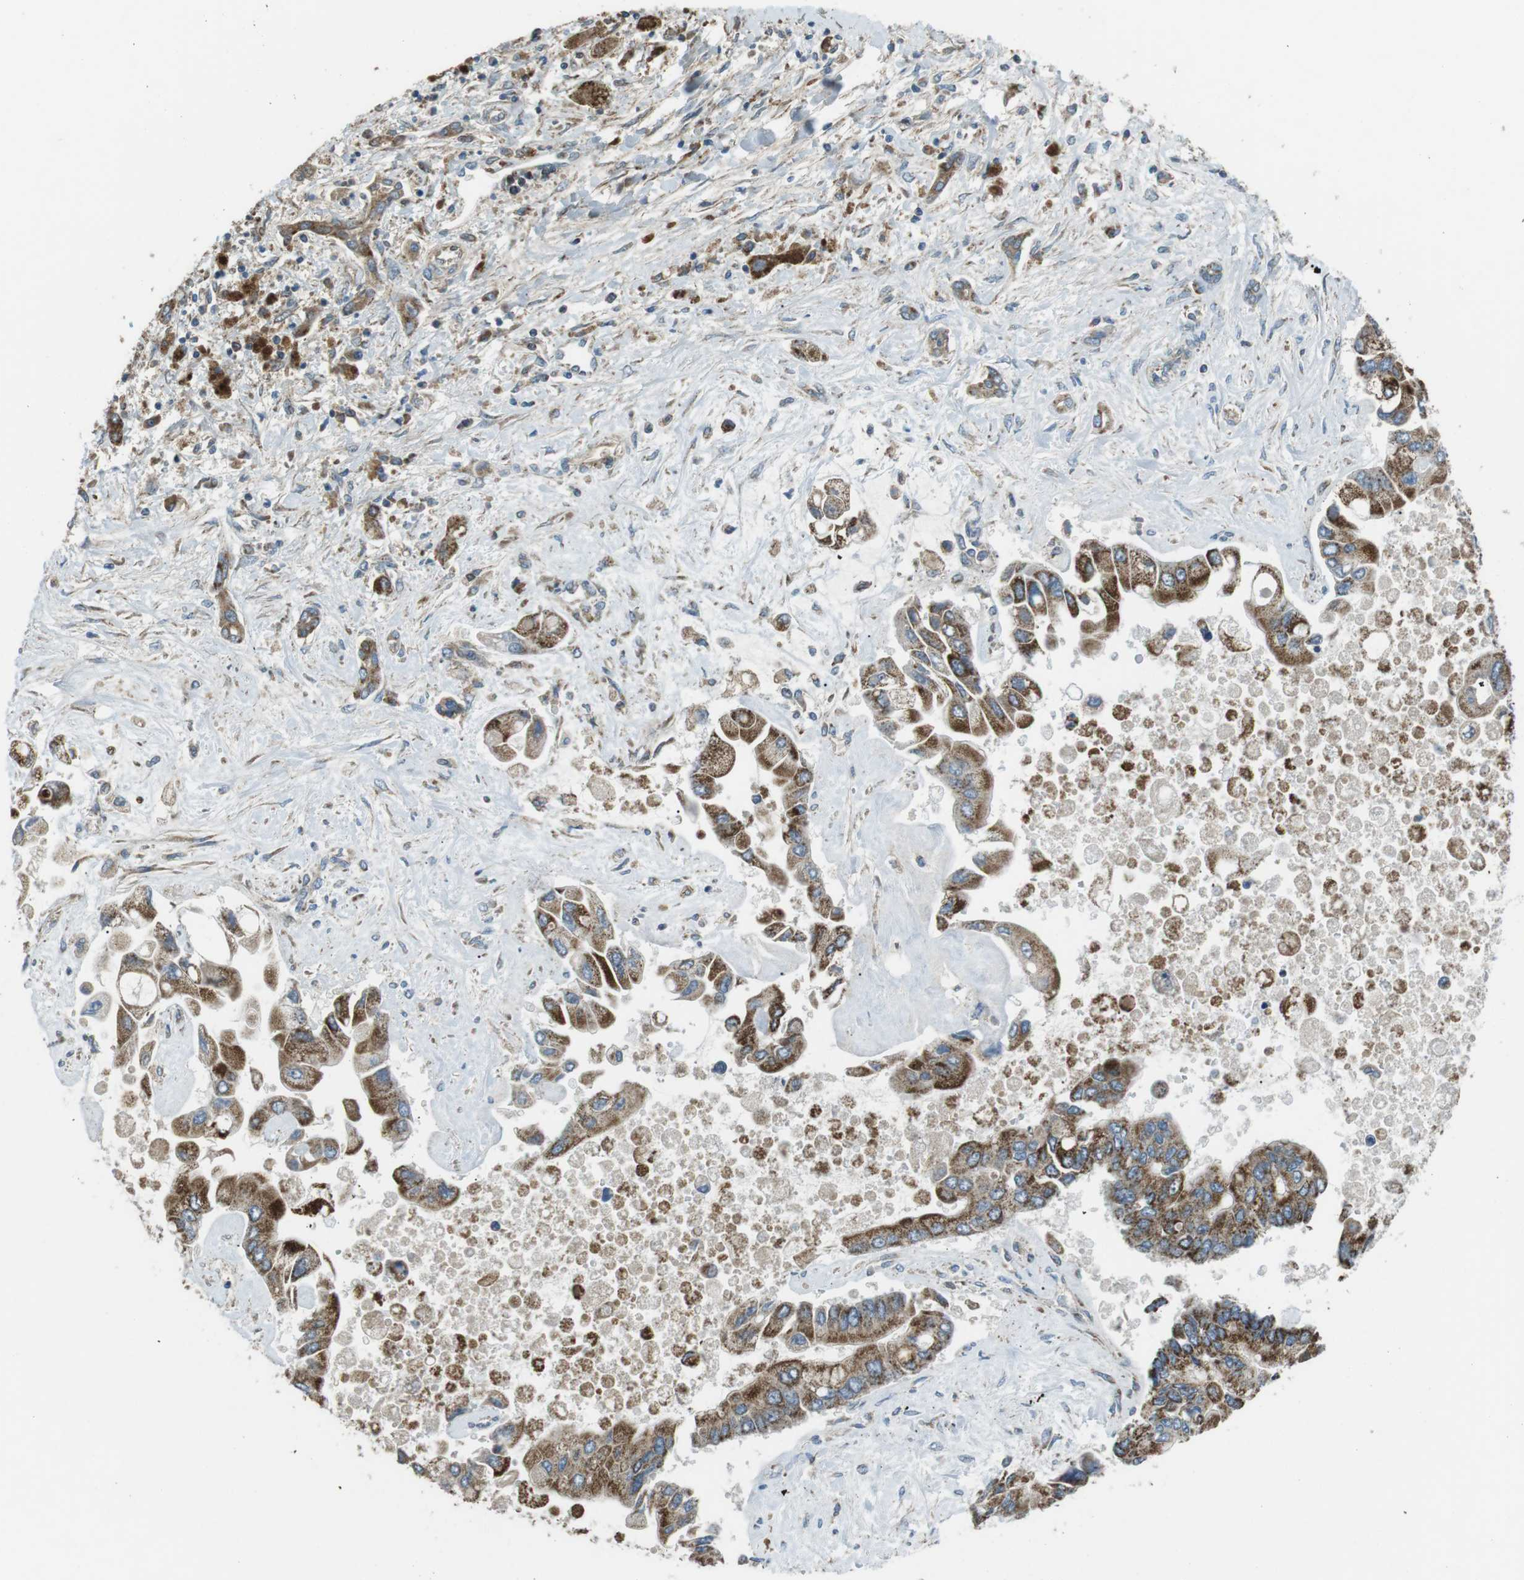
{"staining": {"intensity": "moderate", "quantity": ">75%", "location": "cytoplasmic/membranous"}, "tissue": "liver cancer", "cell_type": "Tumor cells", "image_type": "cancer", "snomed": [{"axis": "morphology", "description": "Cholangiocarcinoma"}, {"axis": "topography", "description": "Liver"}], "caption": "DAB immunohistochemical staining of human liver cholangiocarcinoma demonstrates moderate cytoplasmic/membranous protein expression in about >75% of tumor cells.", "gene": "BACE1", "patient": {"sex": "male", "age": 50}}